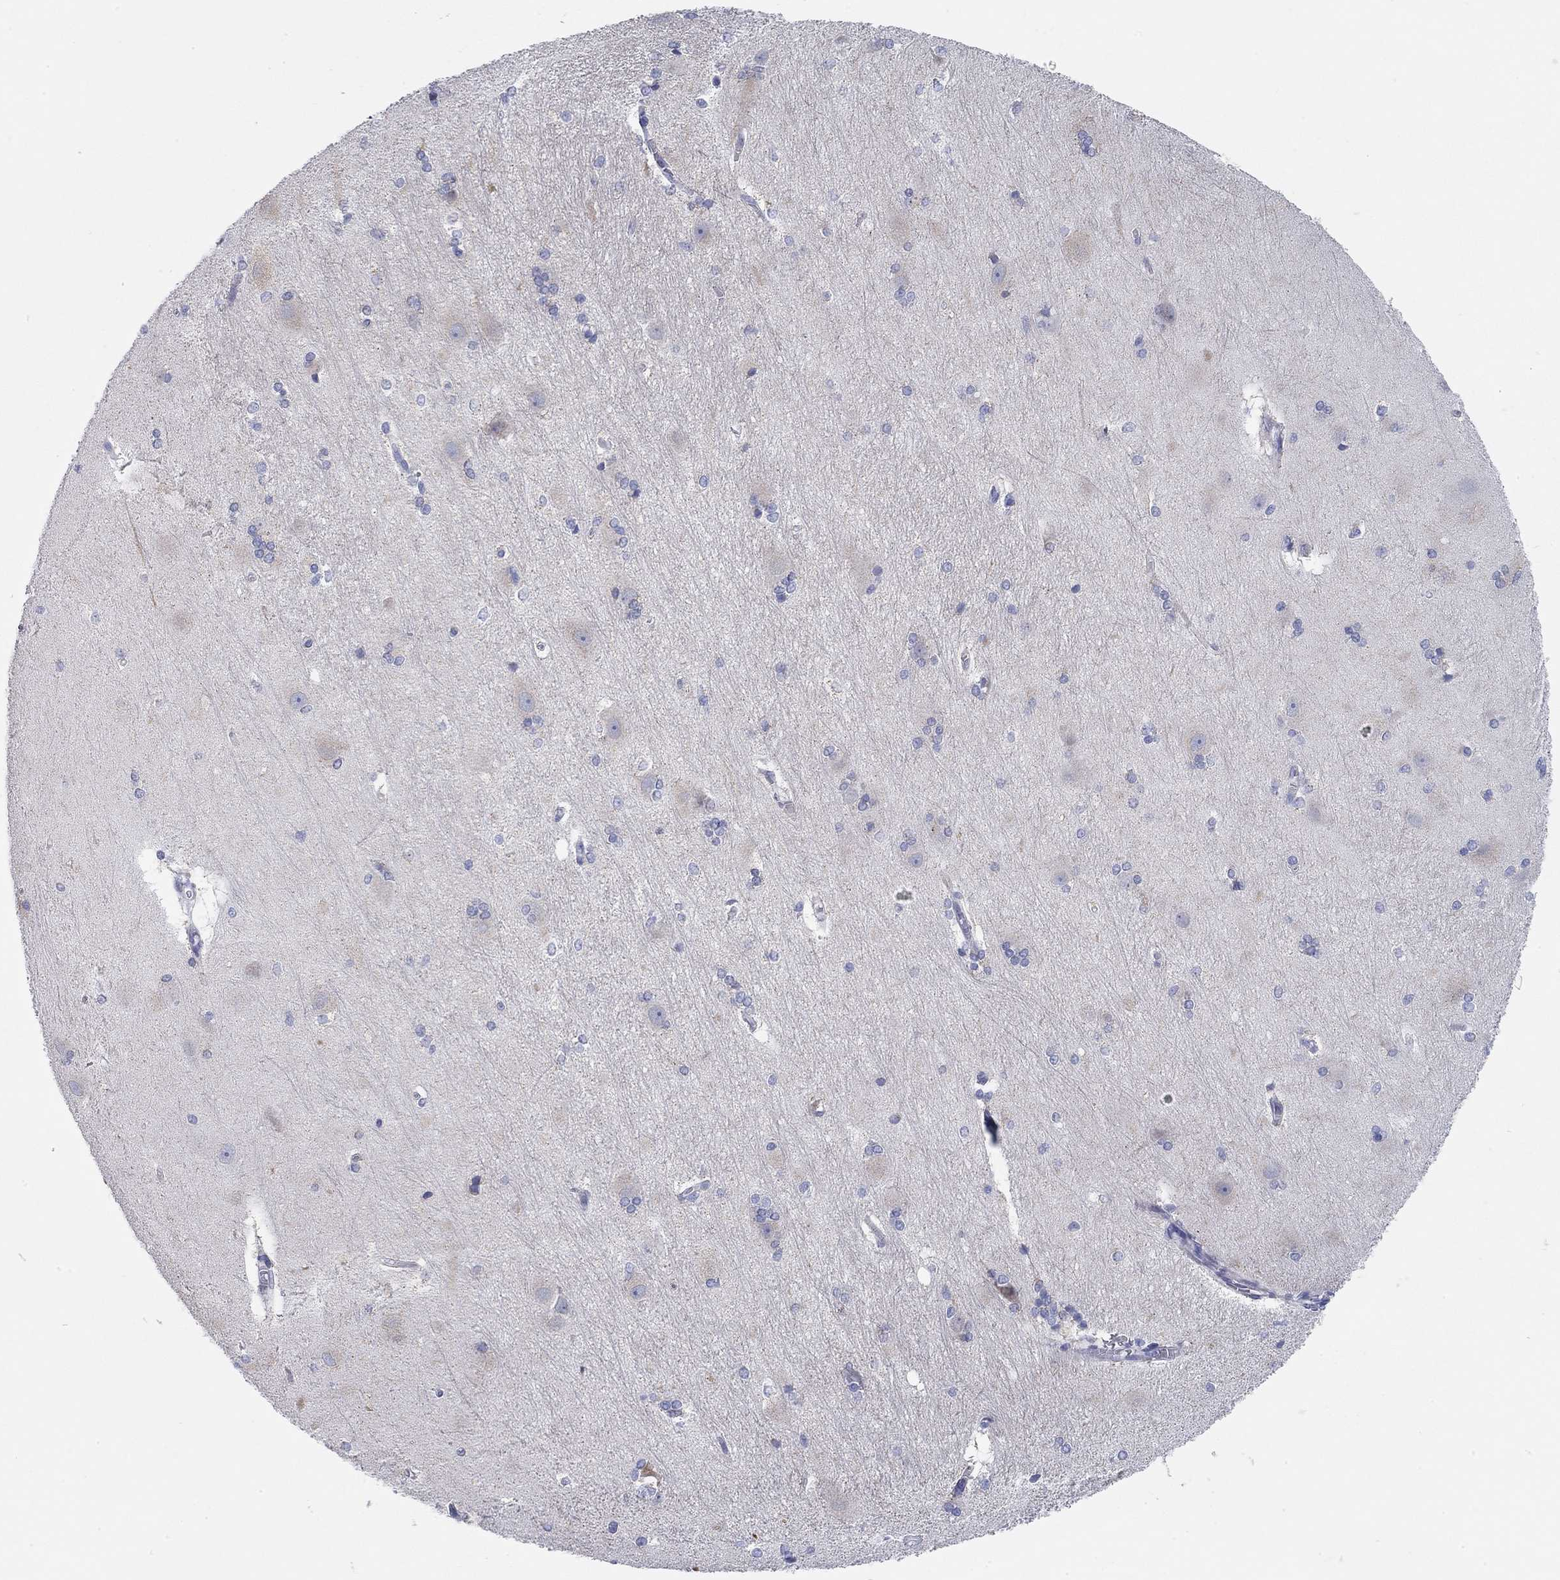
{"staining": {"intensity": "negative", "quantity": "none", "location": "none"}, "tissue": "hippocampus", "cell_type": "Glial cells", "image_type": "normal", "snomed": [{"axis": "morphology", "description": "Normal tissue, NOS"}, {"axis": "topography", "description": "Cerebral cortex"}, {"axis": "topography", "description": "Hippocampus"}], "caption": "Glial cells are negative for protein expression in benign human hippocampus. (IHC, brightfield microscopy, high magnification).", "gene": "CHI3L2", "patient": {"sex": "female", "age": 19}}